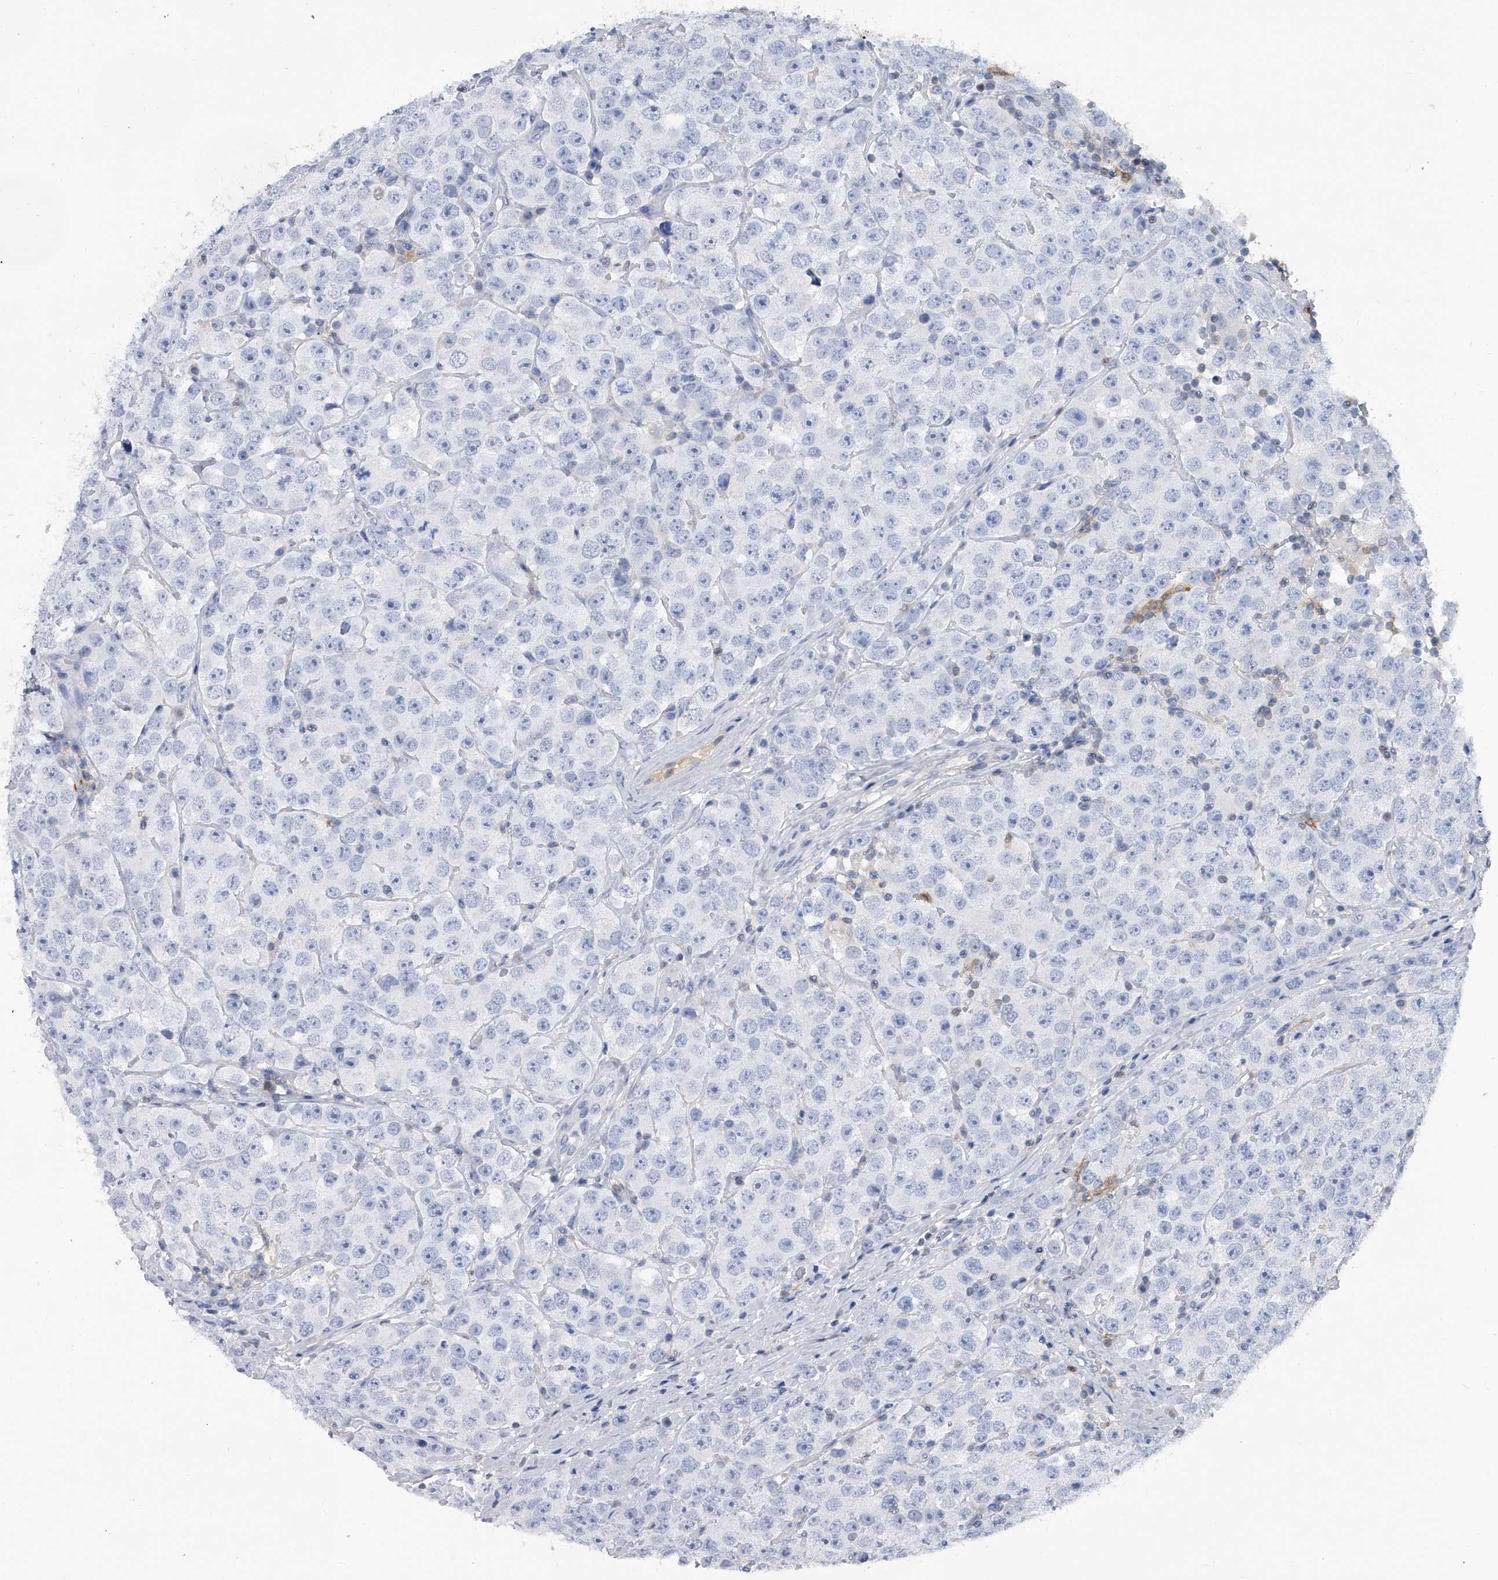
{"staining": {"intensity": "negative", "quantity": "none", "location": "none"}, "tissue": "testis cancer", "cell_type": "Tumor cells", "image_type": "cancer", "snomed": [{"axis": "morphology", "description": "Seminoma, NOS"}, {"axis": "topography", "description": "Testis"}], "caption": "This is an IHC micrograph of seminoma (testis). There is no expression in tumor cells.", "gene": "SERPINB9", "patient": {"sex": "male", "age": 28}}